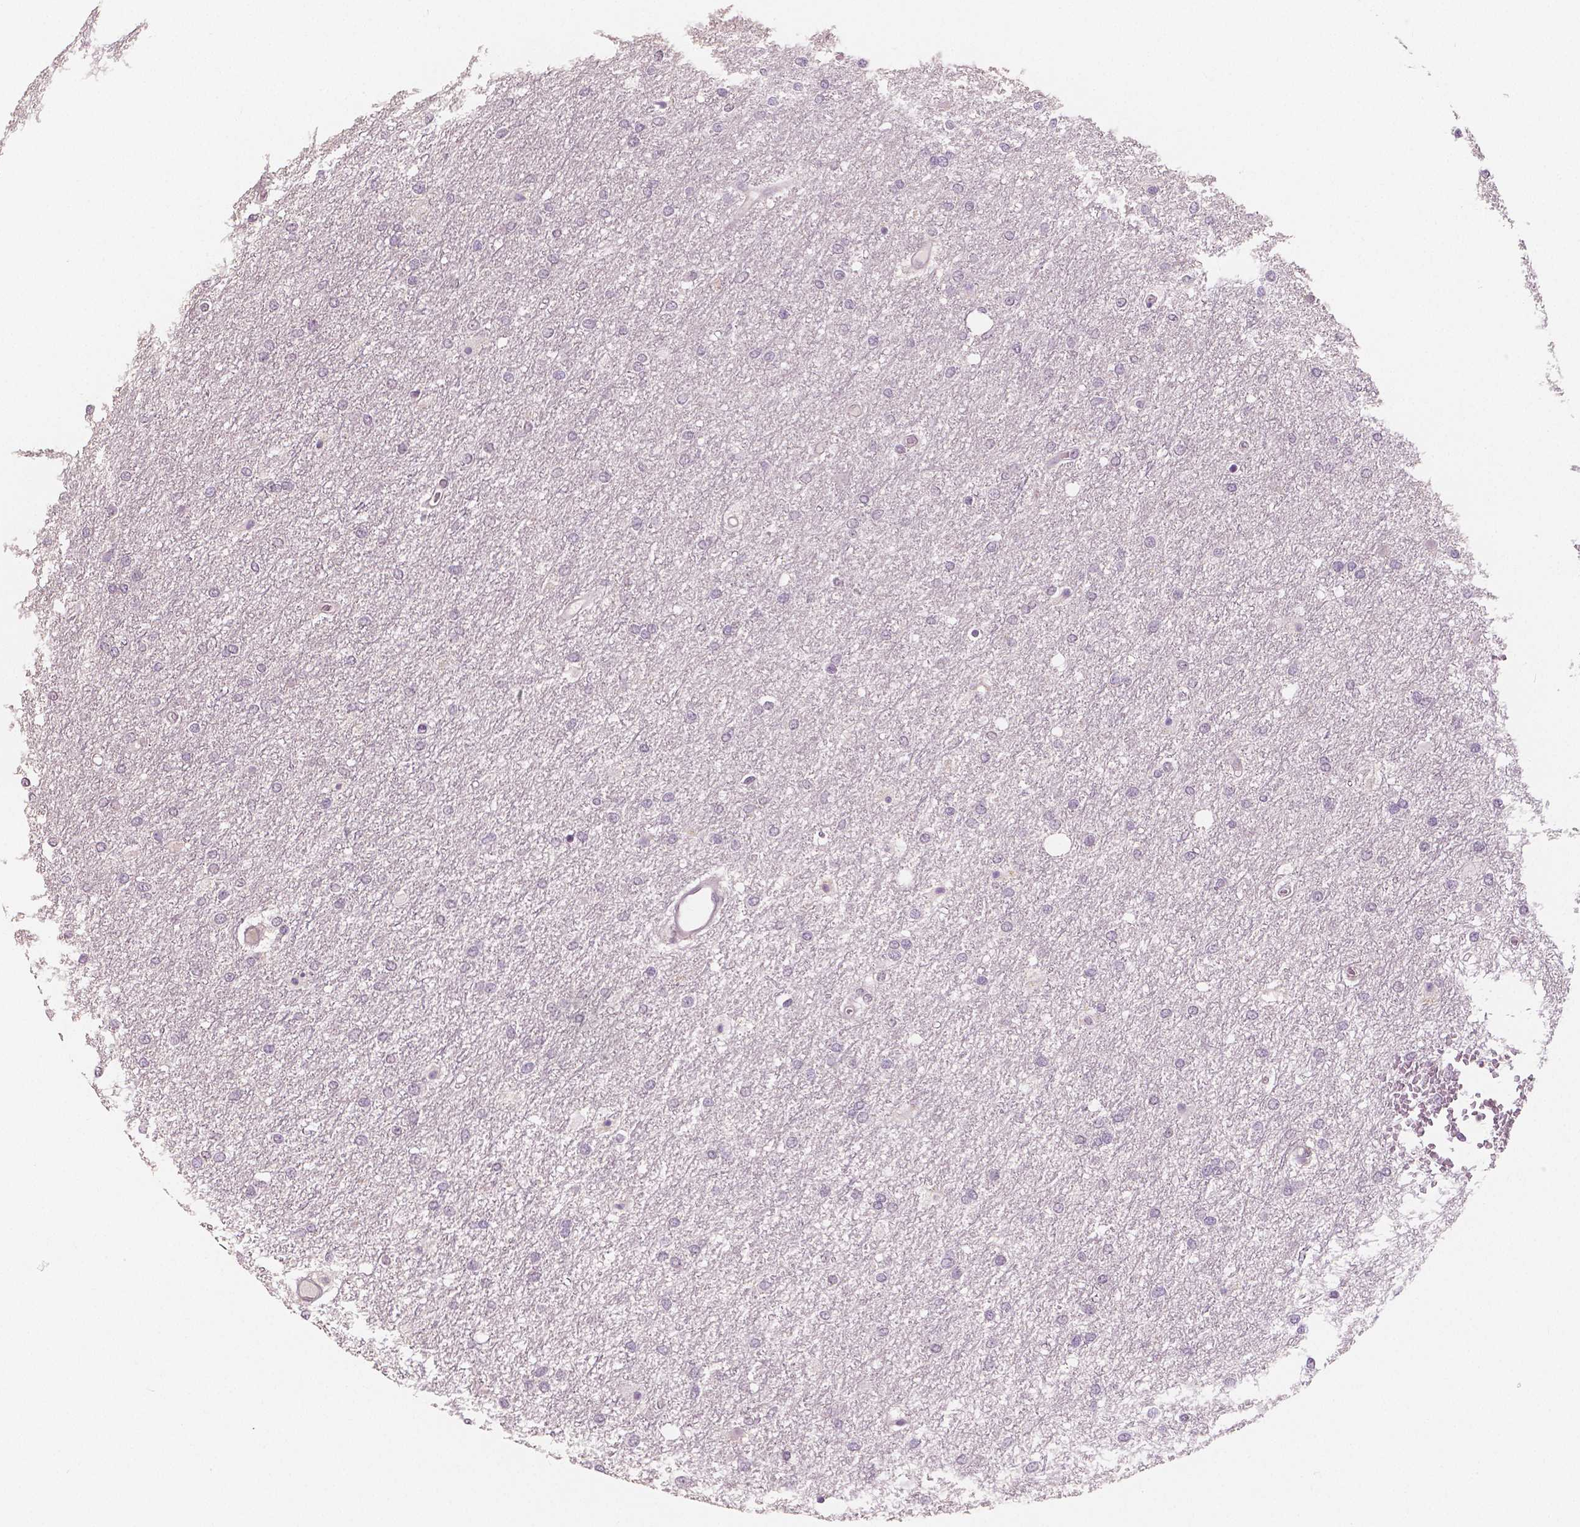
{"staining": {"intensity": "negative", "quantity": "none", "location": "none"}, "tissue": "glioma", "cell_type": "Tumor cells", "image_type": "cancer", "snomed": [{"axis": "morphology", "description": "Glioma, malignant, High grade"}, {"axis": "topography", "description": "Brain"}], "caption": "Tumor cells show no significant protein positivity in glioma.", "gene": "KIT", "patient": {"sex": "female", "age": 61}}